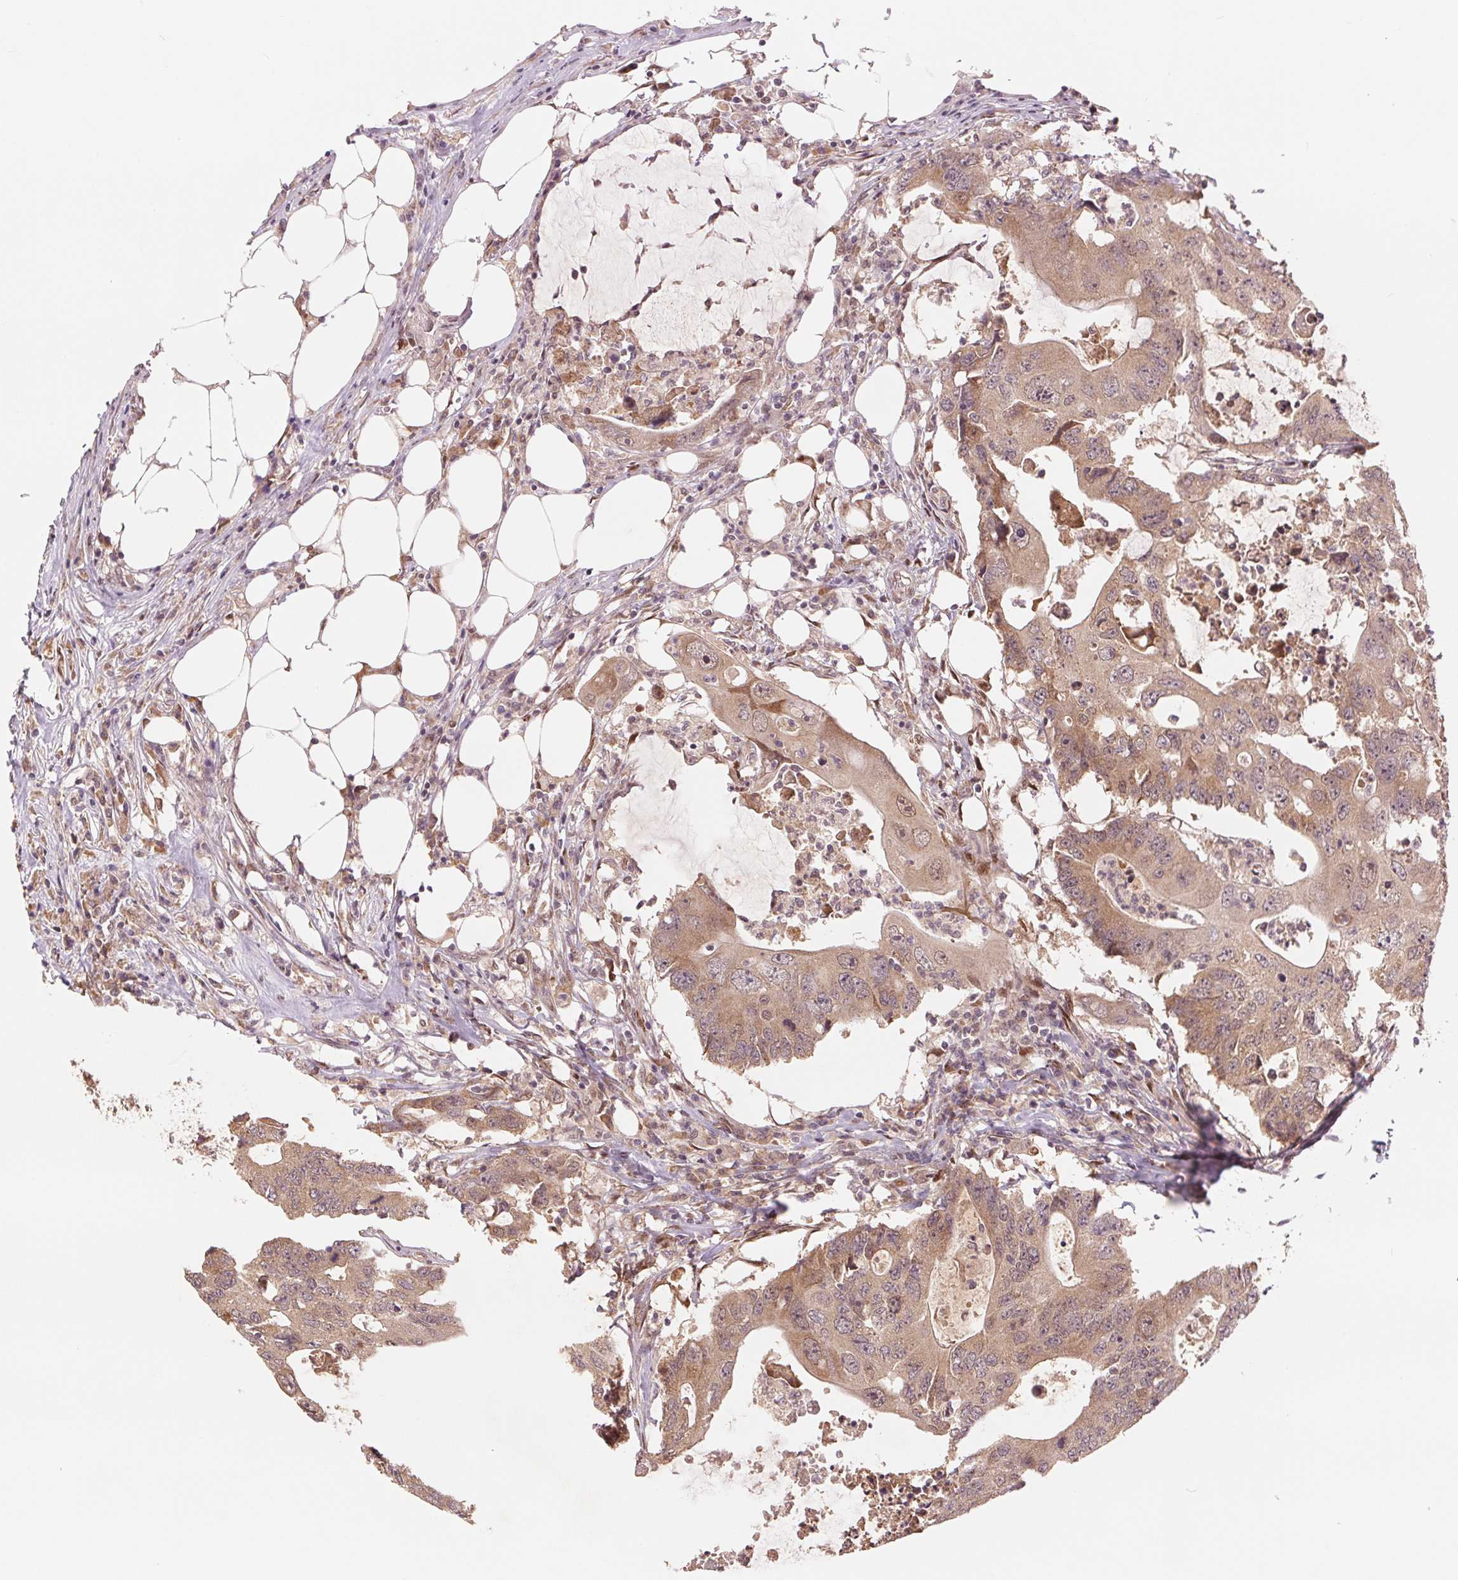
{"staining": {"intensity": "moderate", "quantity": ">75%", "location": "cytoplasmic/membranous,nuclear"}, "tissue": "colorectal cancer", "cell_type": "Tumor cells", "image_type": "cancer", "snomed": [{"axis": "morphology", "description": "Adenocarcinoma, NOS"}, {"axis": "topography", "description": "Colon"}], "caption": "Protein staining of adenocarcinoma (colorectal) tissue shows moderate cytoplasmic/membranous and nuclear positivity in about >75% of tumor cells. (DAB = brown stain, brightfield microscopy at high magnification).", "gene": "ERI3", "patient": {"sex": "male", "age": 71}}